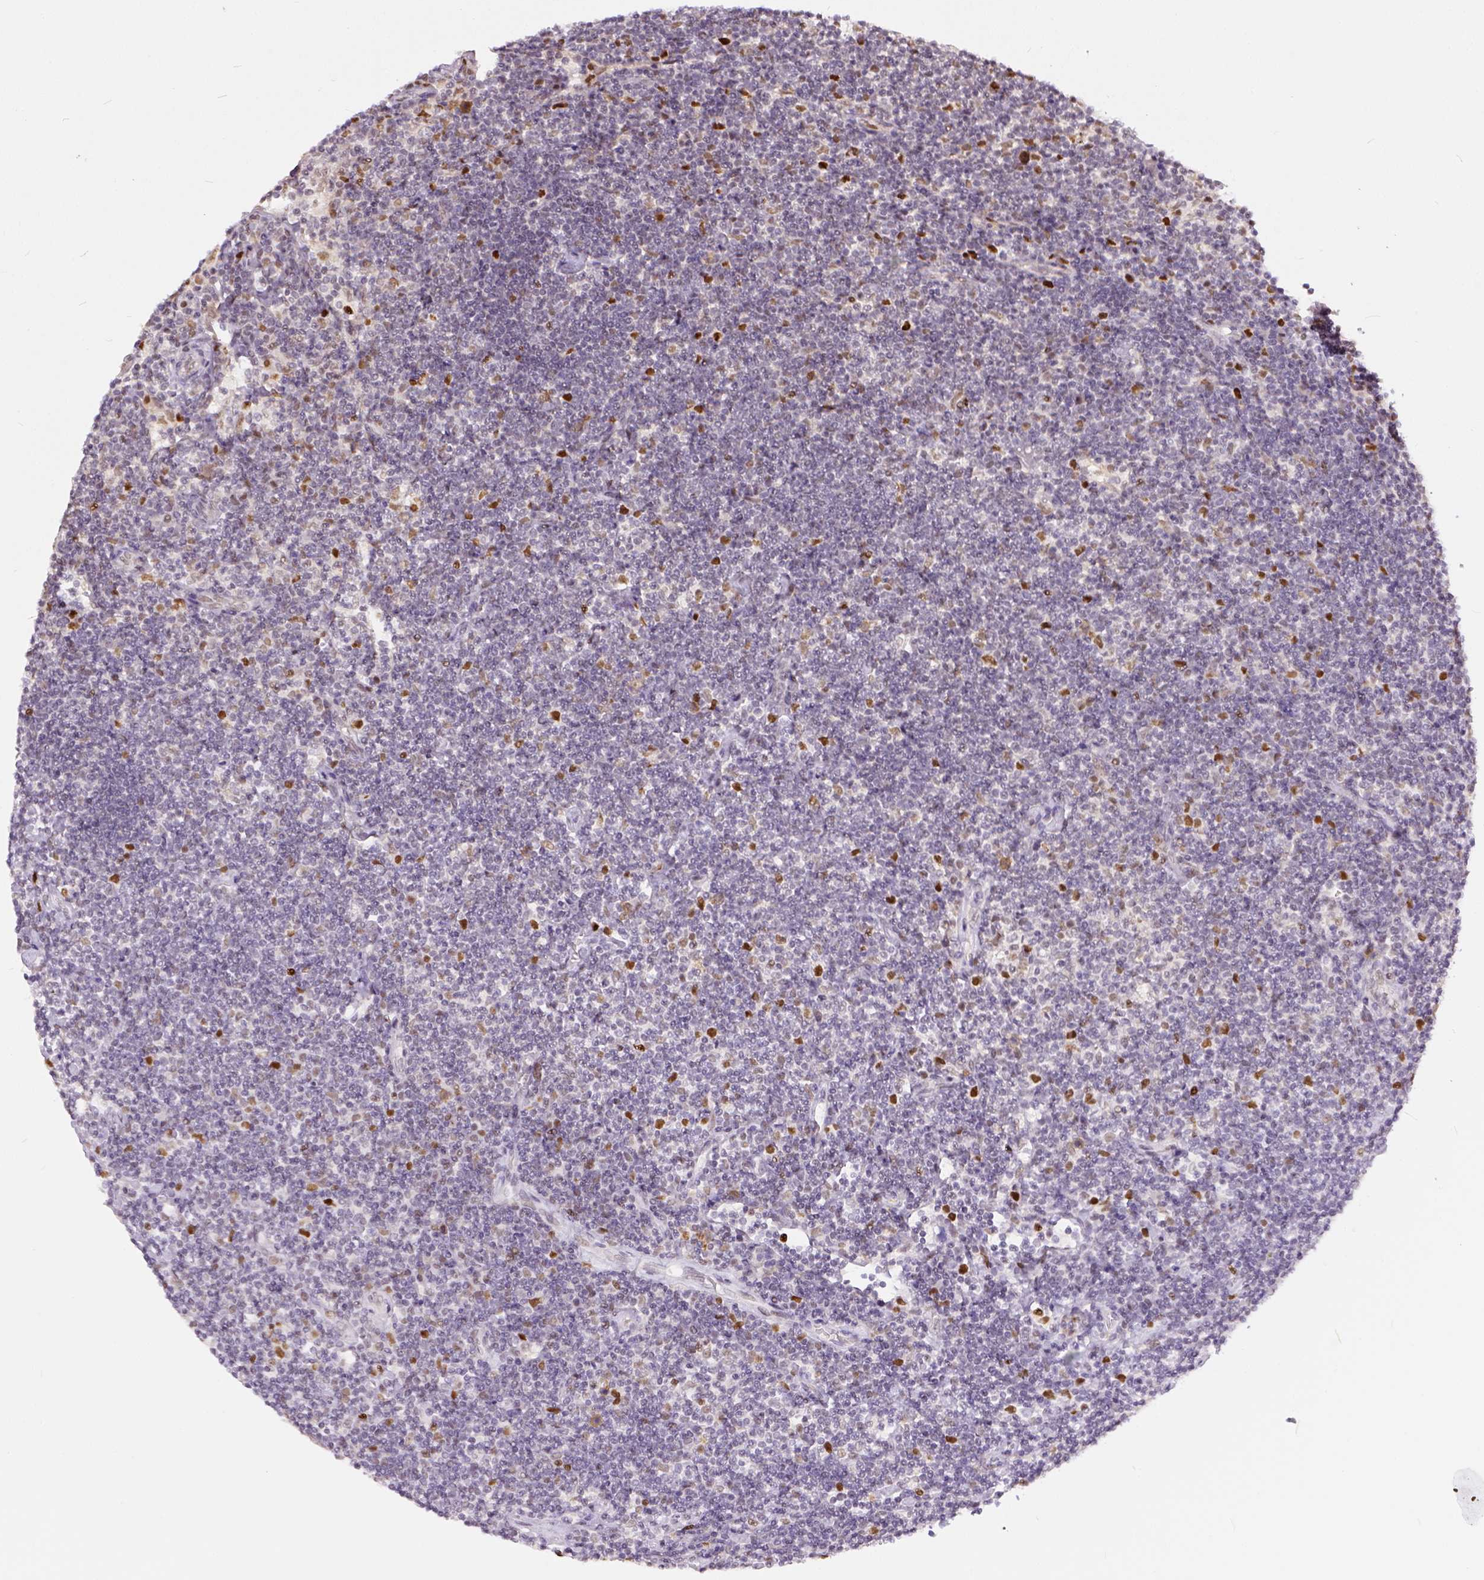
{"staining": {"intensity": "moderate", "quantity": "<25%", "location": "nuclear"}, "tissue": "lymphoma", "cell_type": "Tumor cells", "image_type": "cancer", "snomed": [{"axis": "morphology", "description": "Hodgkin's disease, NOS"}, {"axis": "topography", "description": "Lymph node"}], "caption": "A histopathology image showing moderate nuclear expression in approximately <25% of tumor cells in lymphoma, as visualized by brown immunohistochemical staining.", "gene": "ERCC1", "patient": {"sex": "male", "age": 40}}